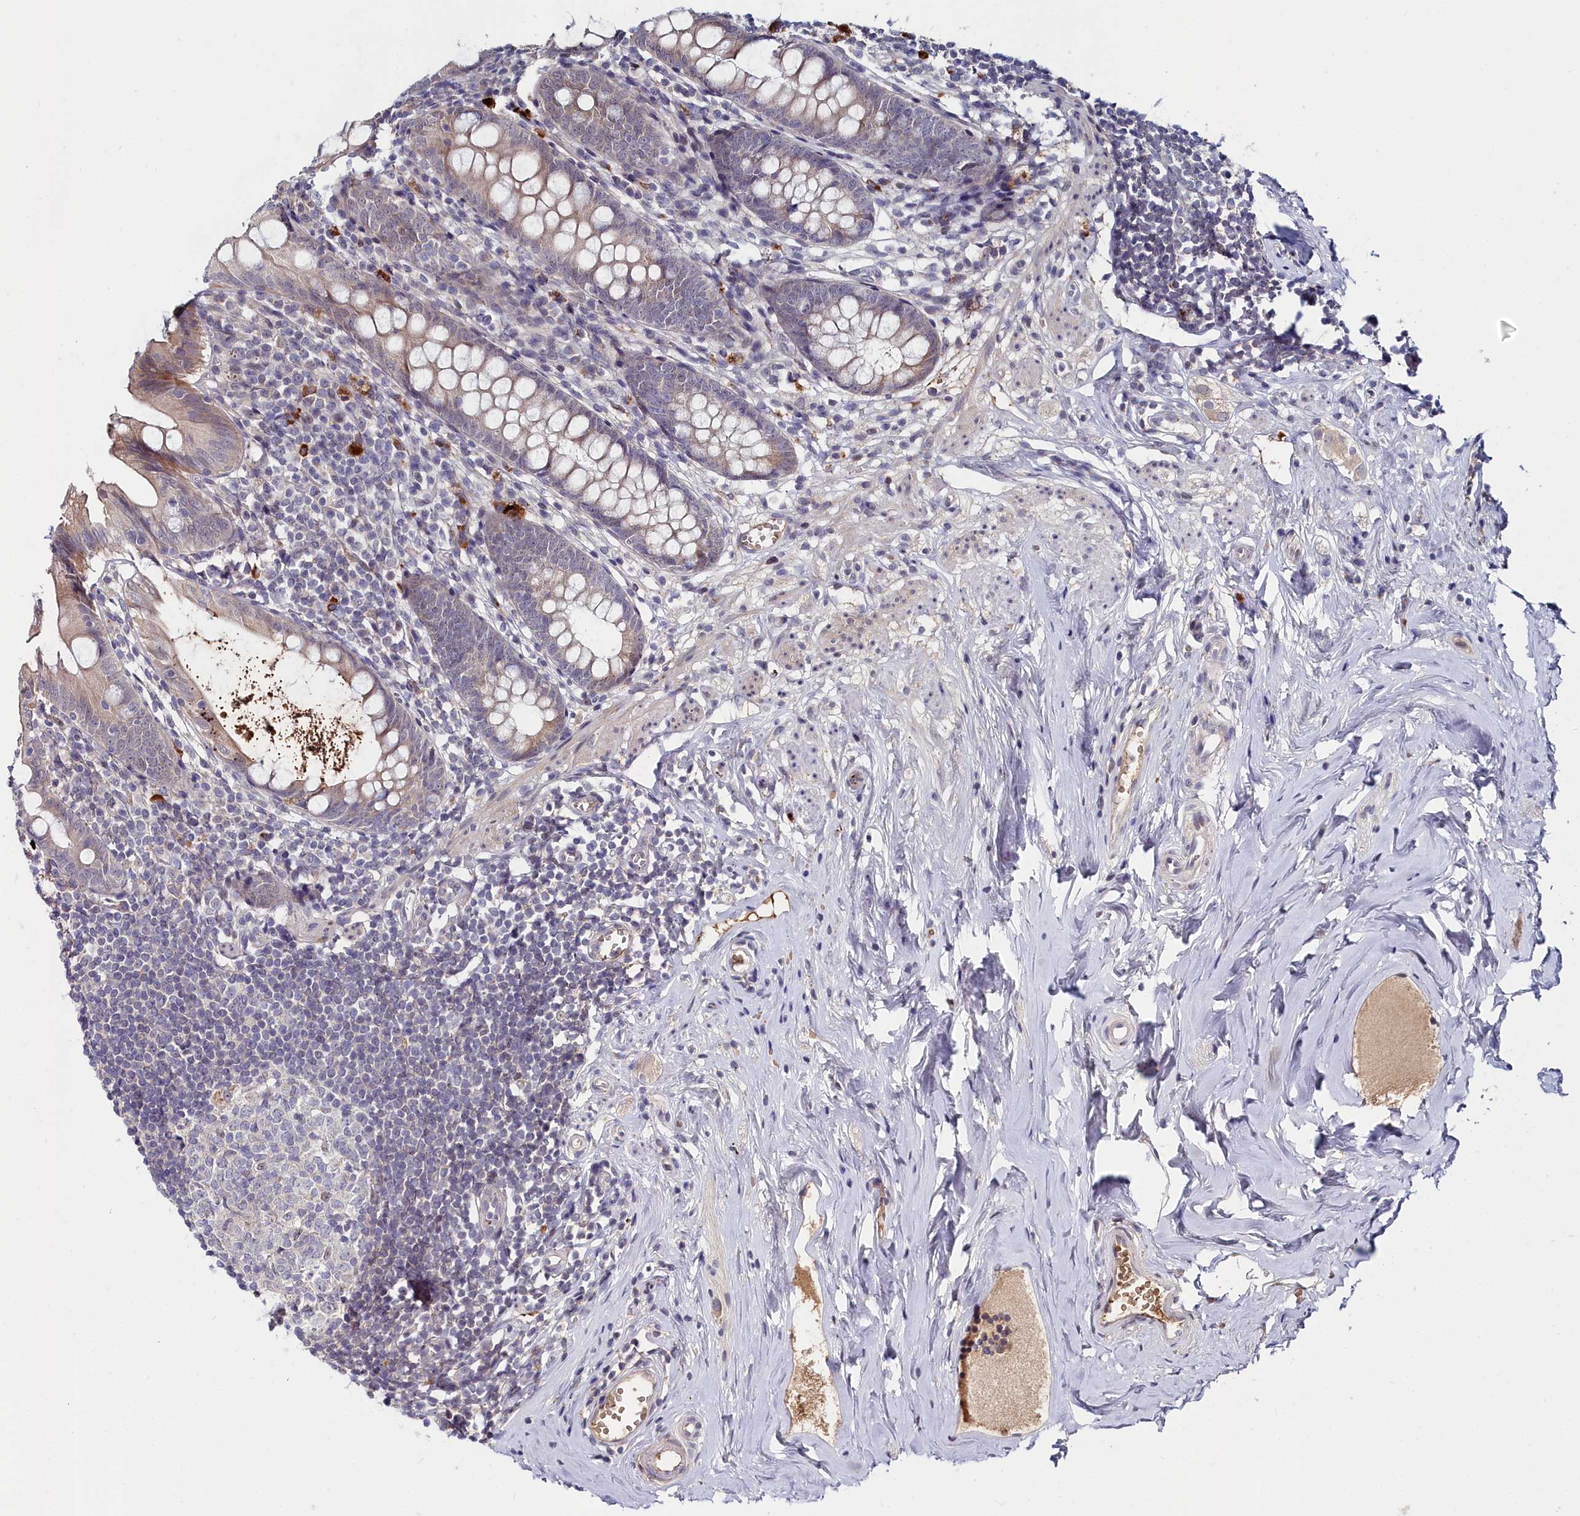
{"staining": {"intensity": "moderate", "quantity": "<25%", "location": "cytoplasmic/membranous"}, "tissue": "appendix", "cell_type": "Glandular cells", "image_type": "normal", "snomed": [{"axis": "morphology", "description": "Normal tissue, NOS"}, {"axis": "topography", "description": "Appendix"}], "caption": "Appendix stained for a protein (brown) exhibits moderate cytoplasmic/membranous positive staining in about <25% of glandular cells.", "gene": "KCTD18", "patient": {"sex": "female", "age": 51}}